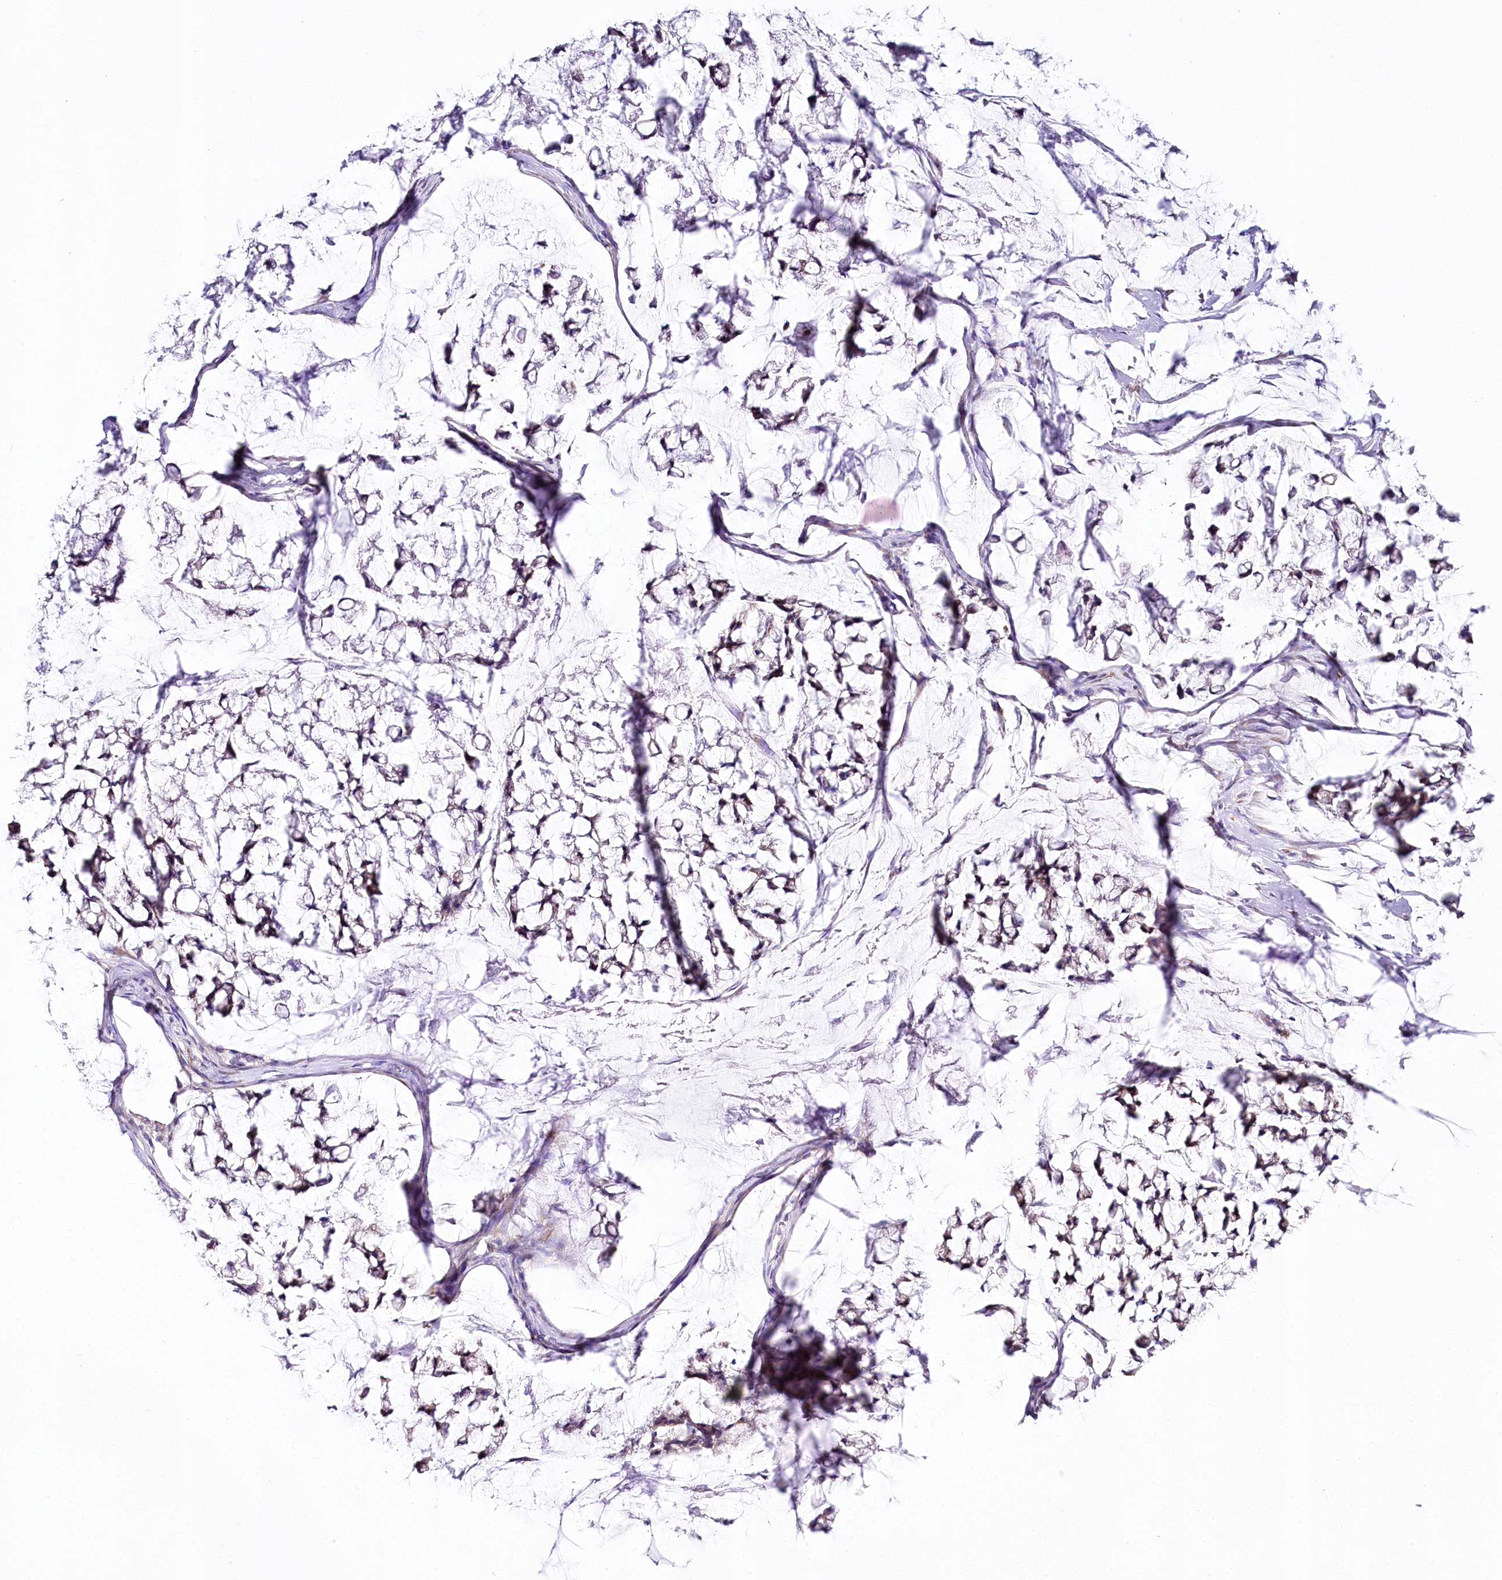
{"staining": {"intensity": "negative", "quantity": "none", "location": "none"}, "tissue": "stomach cancer", "cell_type": "Tumor cells", "image_type": "cancer", "snomed": [{"axis": "morphology", "description": "Adenocarcinoma, NOS"}, {"axis": "topography", "description": "Stomach, lower"}], "caption": "A high-resolution histopathology image shows immunohistochemistry (IHC) staining of adenocarcinoma (stomach), which demonstrates no significant staining in tumor cells.", "gene": "CSN3", "patient": {"sex": "male", "age": 67}}